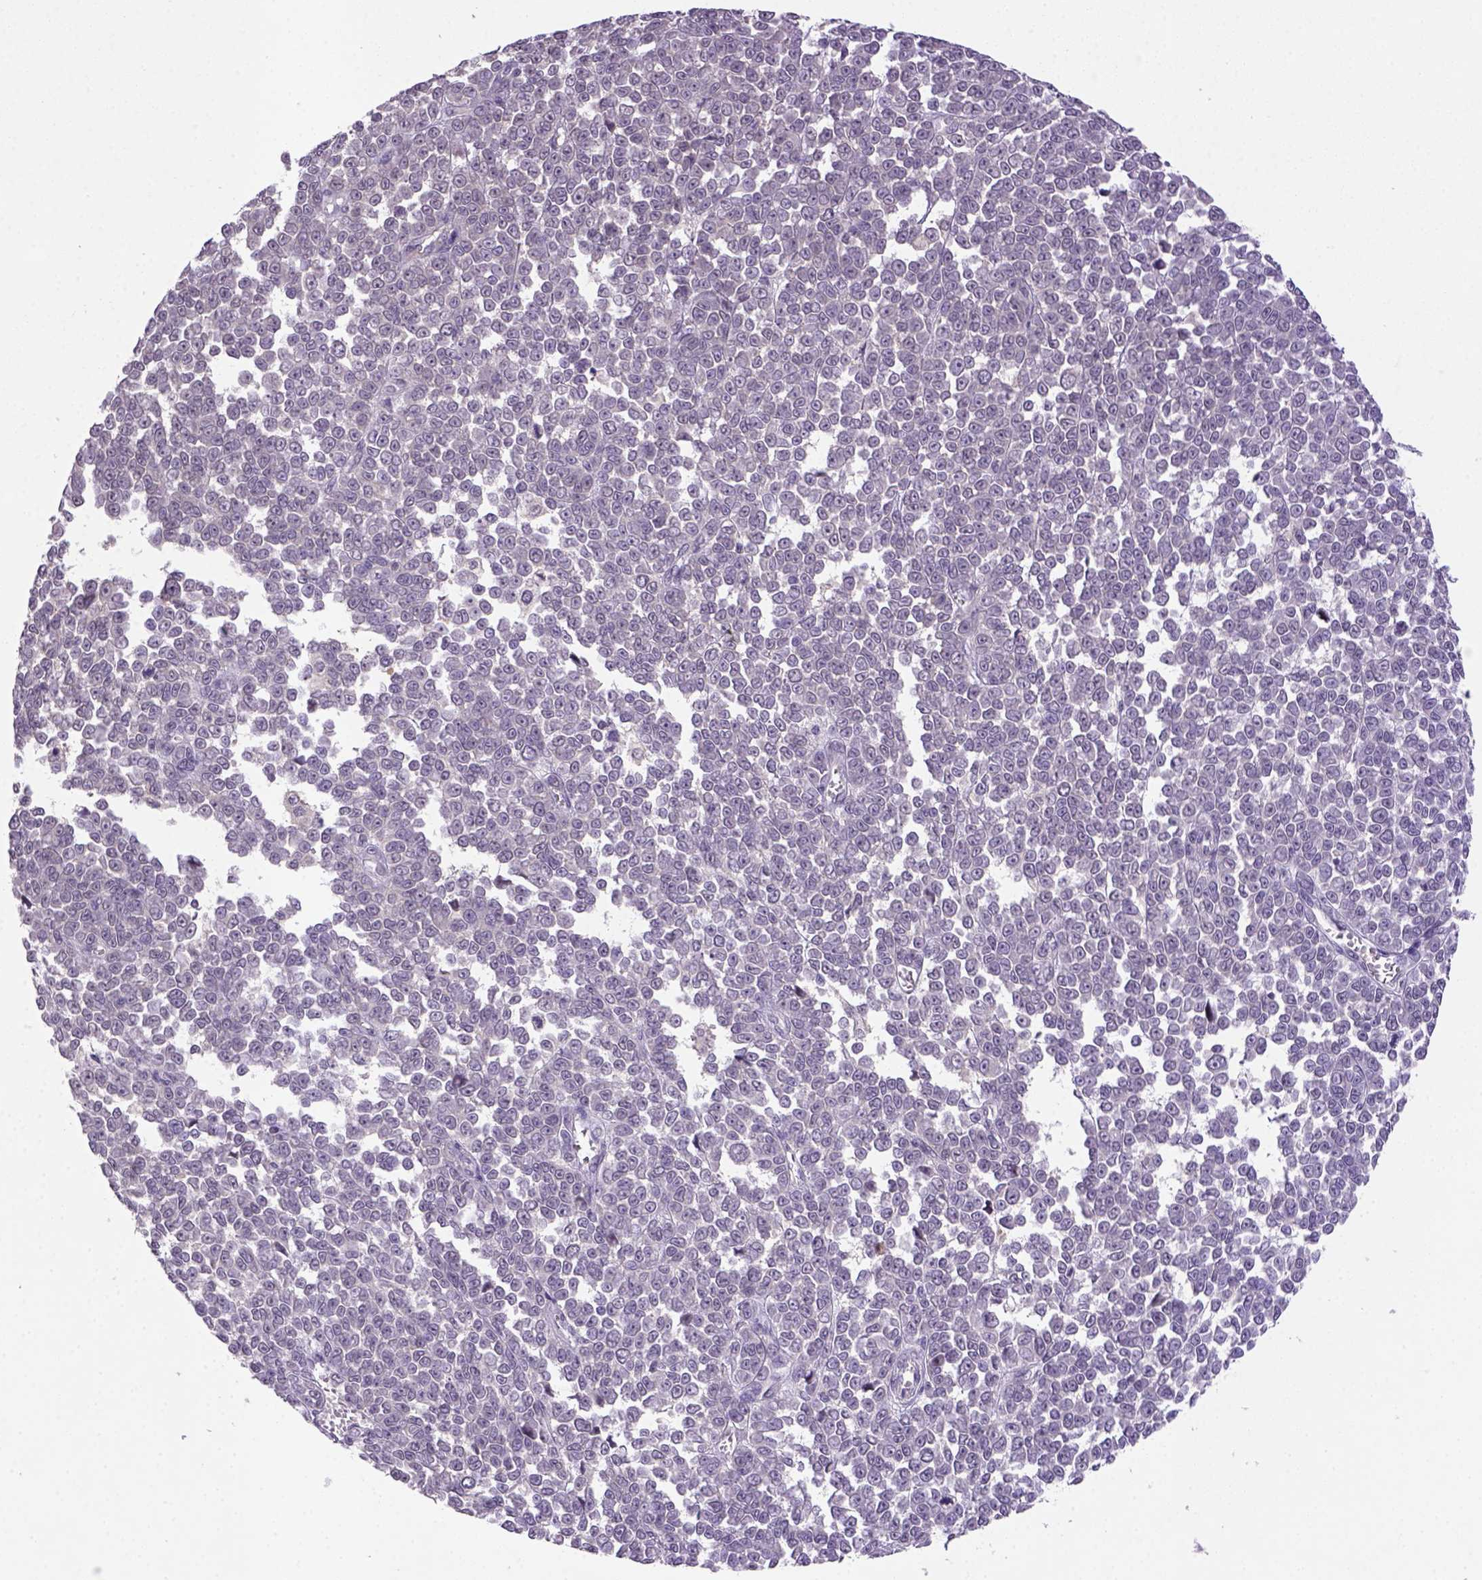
{"staining": {"intensity": "negative", "quantity": "none", "location": "none"}, "tissue": "melanoma", "cell_type": "Tumor cells", "image_type": "cancer", "snomed": [{"axis": "morphology", "description": "Malignant melanoma, NOS"}, {"axis": "topography", "description": "Skin"}], "caption": "Protein analysis of melanoma displays no significant positivity in tumor cells.", "gene": "NLGN2", "patient": {"sex": "female", "age": 95}}